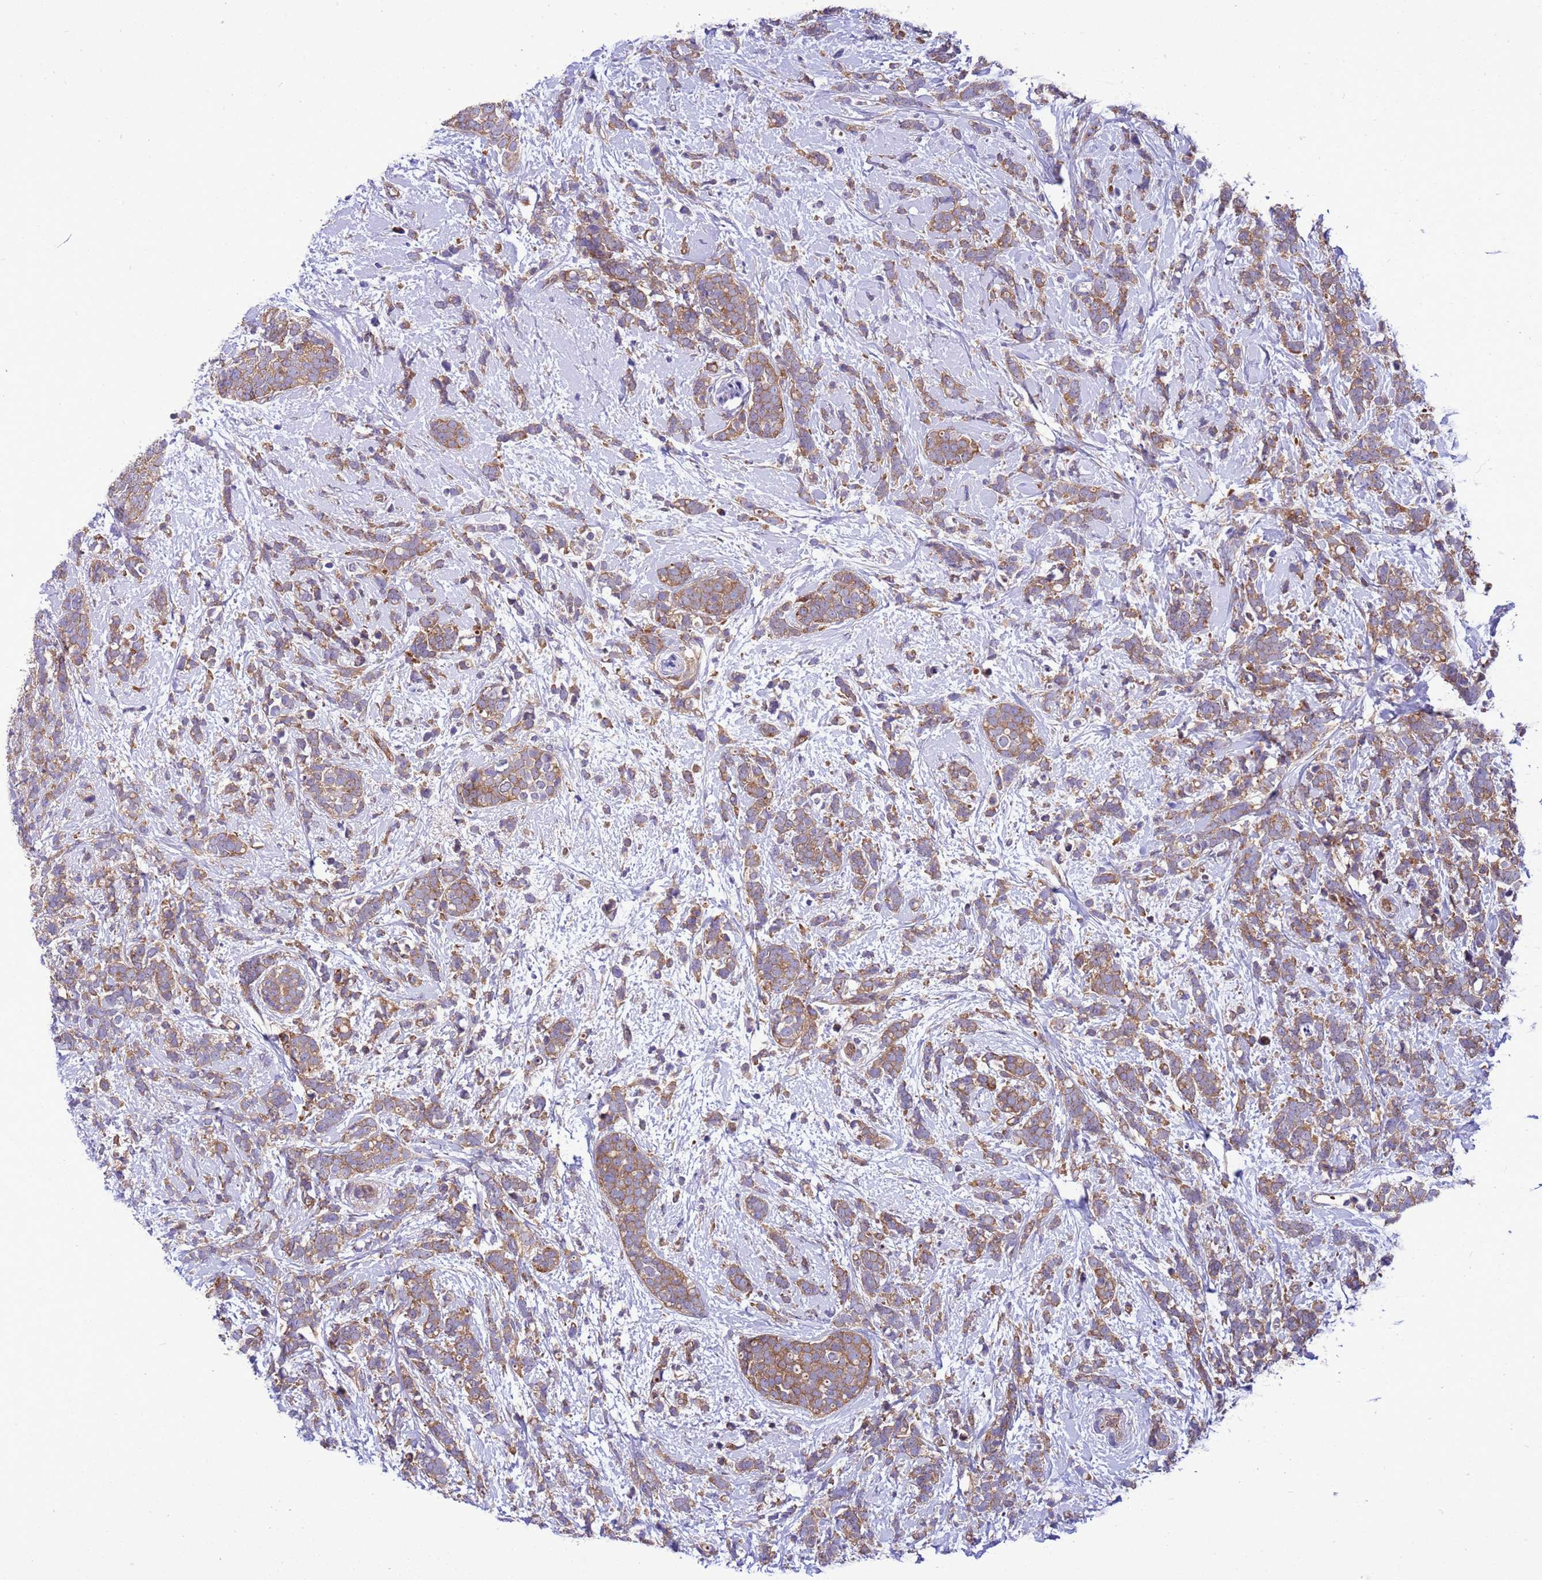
{"staining": {"intensity": "moderate", "quantity": ">75%", "location": "cytoplasmic/membranous"}, "tissue": "breast cancer", "cell_type": "Tumor cells", "image_type": "cancer", "snomed": [{"axis": "morphology", "description": "Lobular carcinoma"}, {"axis": "topography", "description": "Breast"}], "caption": "This is an image of immunohistochemistry staining of breast cancer (lobular carcinoma), which shows moderate staining in the cytoplasmic/membranous of tumor cells.", "gene": "RABEP2", "patient": {"sex": "female", "age": 58}}